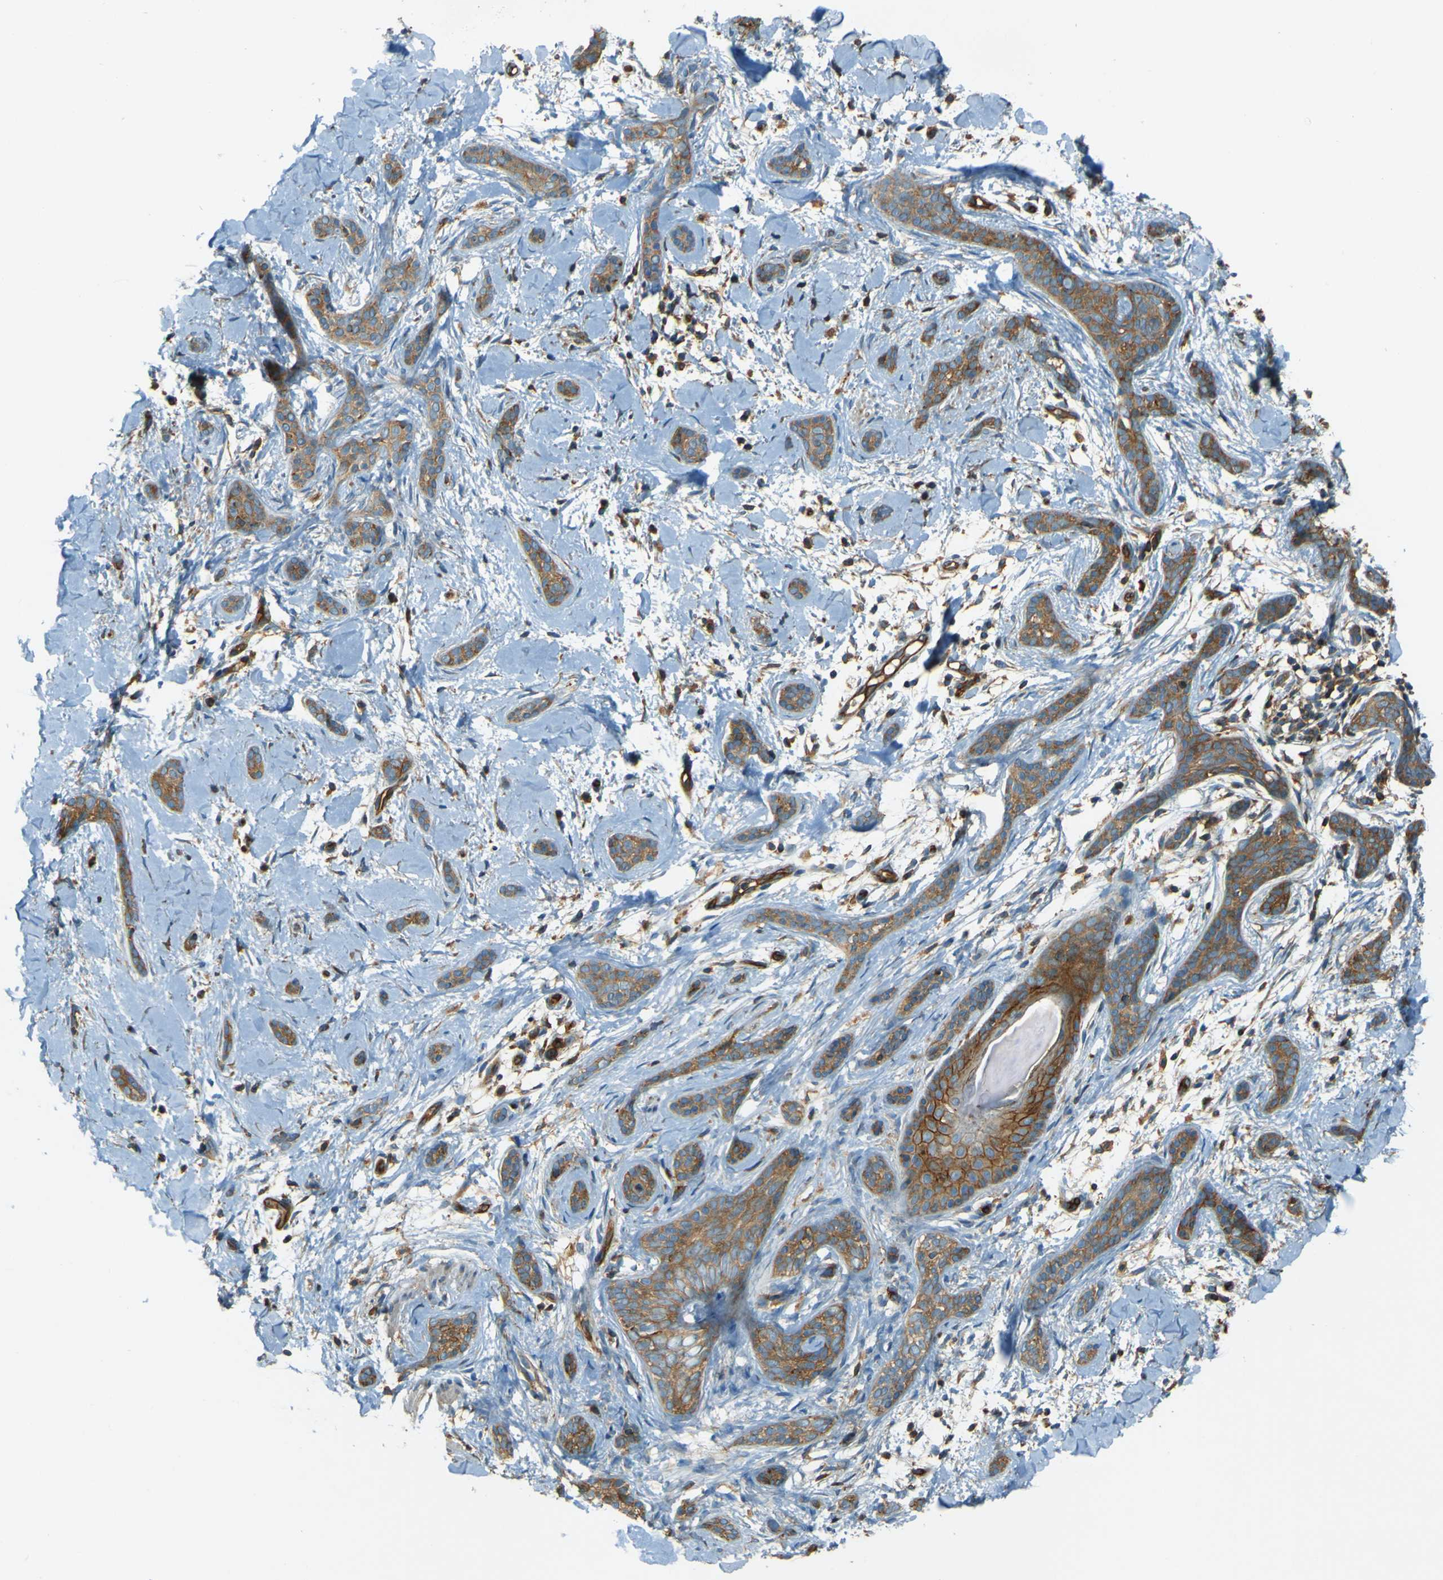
{"staining": {"intensity": "moderate", "quantity": ">75%", "location": "cytoplasmic/membranous"}, "tissue": "skin cancer", "cell_type": "Tumor cells", "image_type": "cancer", "snomed": [{"axis": "morphology", "description": "Basal cell carcinoma"}, {"axis": "morphology", "description": "Adnexal tumor, benign"}, {"axis": "topography", "description": "Skin"}], "caption": "This photomicrograph reveals skin cancer (basal cell carcinoma) stained with immunohistochemistry to label a protein in brown. The cytoplasmic/membranous of tumor cells show moderate positivity for the protein. Nuclei are counter-stained blue.", "gene": "DNAJC5", "patient": {"sex": "female", "age": 42}}